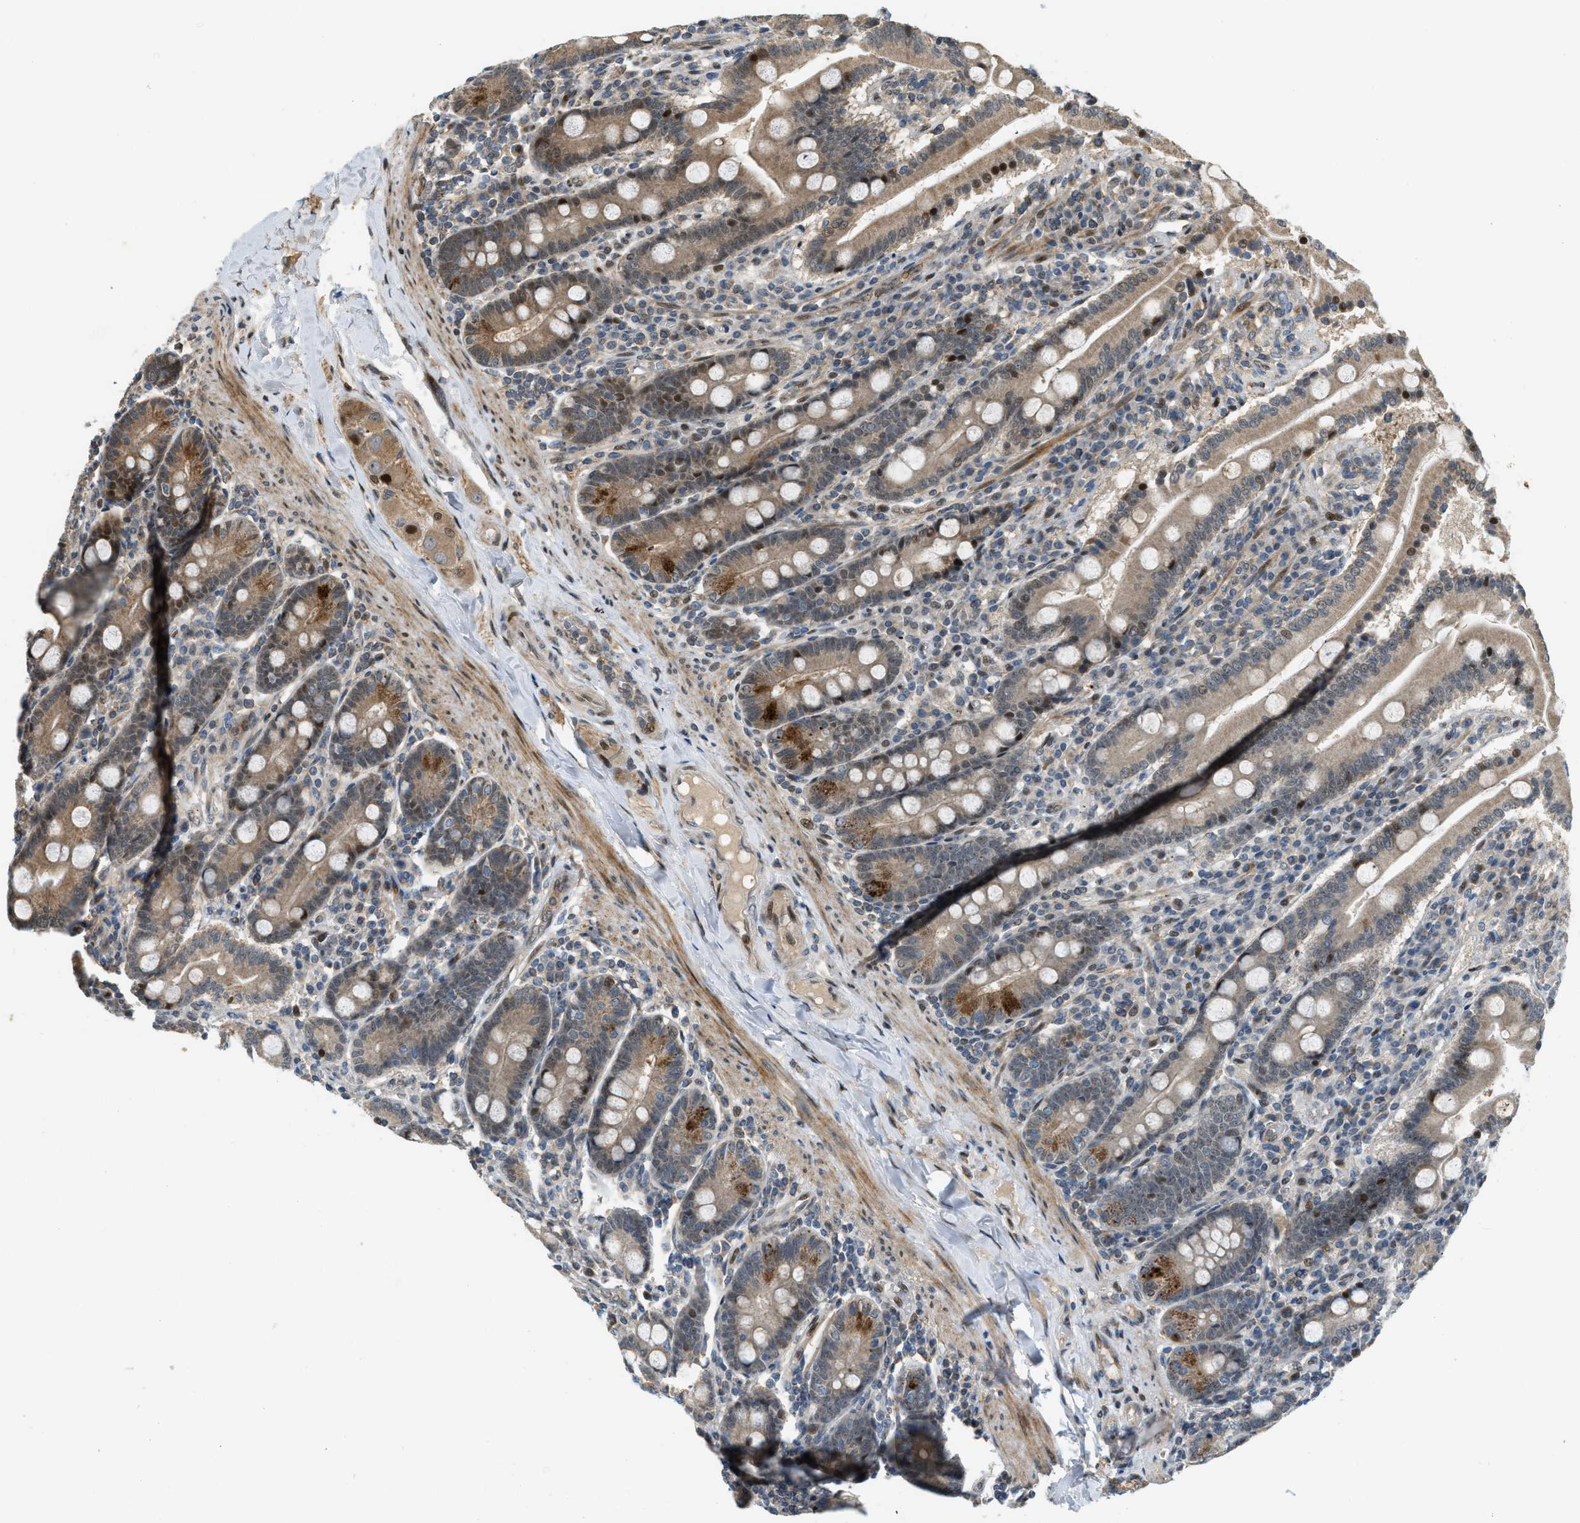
{"staining": {"intensity": "strong", "quantity": "25%-75%", "location": "cytoplasmic/membranous"}, "tissue": "duodenum", "cell_type": "Glandular cells", "image_type": "normal", "snomed": [{"axis": "morphology", "description": "Normal tissue, NOS"}, {"axis": "topography", "description": "Duodenum"}], "caption": "Protein analysis of unremarkable duodenum demonstrates strong cytoplasmic/membranous staining in approximately 25%-75% of glandular cells. (IHC, brightfield microscopy, high magnification).", "gene": "TRAPPC14", "patient": {"sex": "male", "age": 50}}